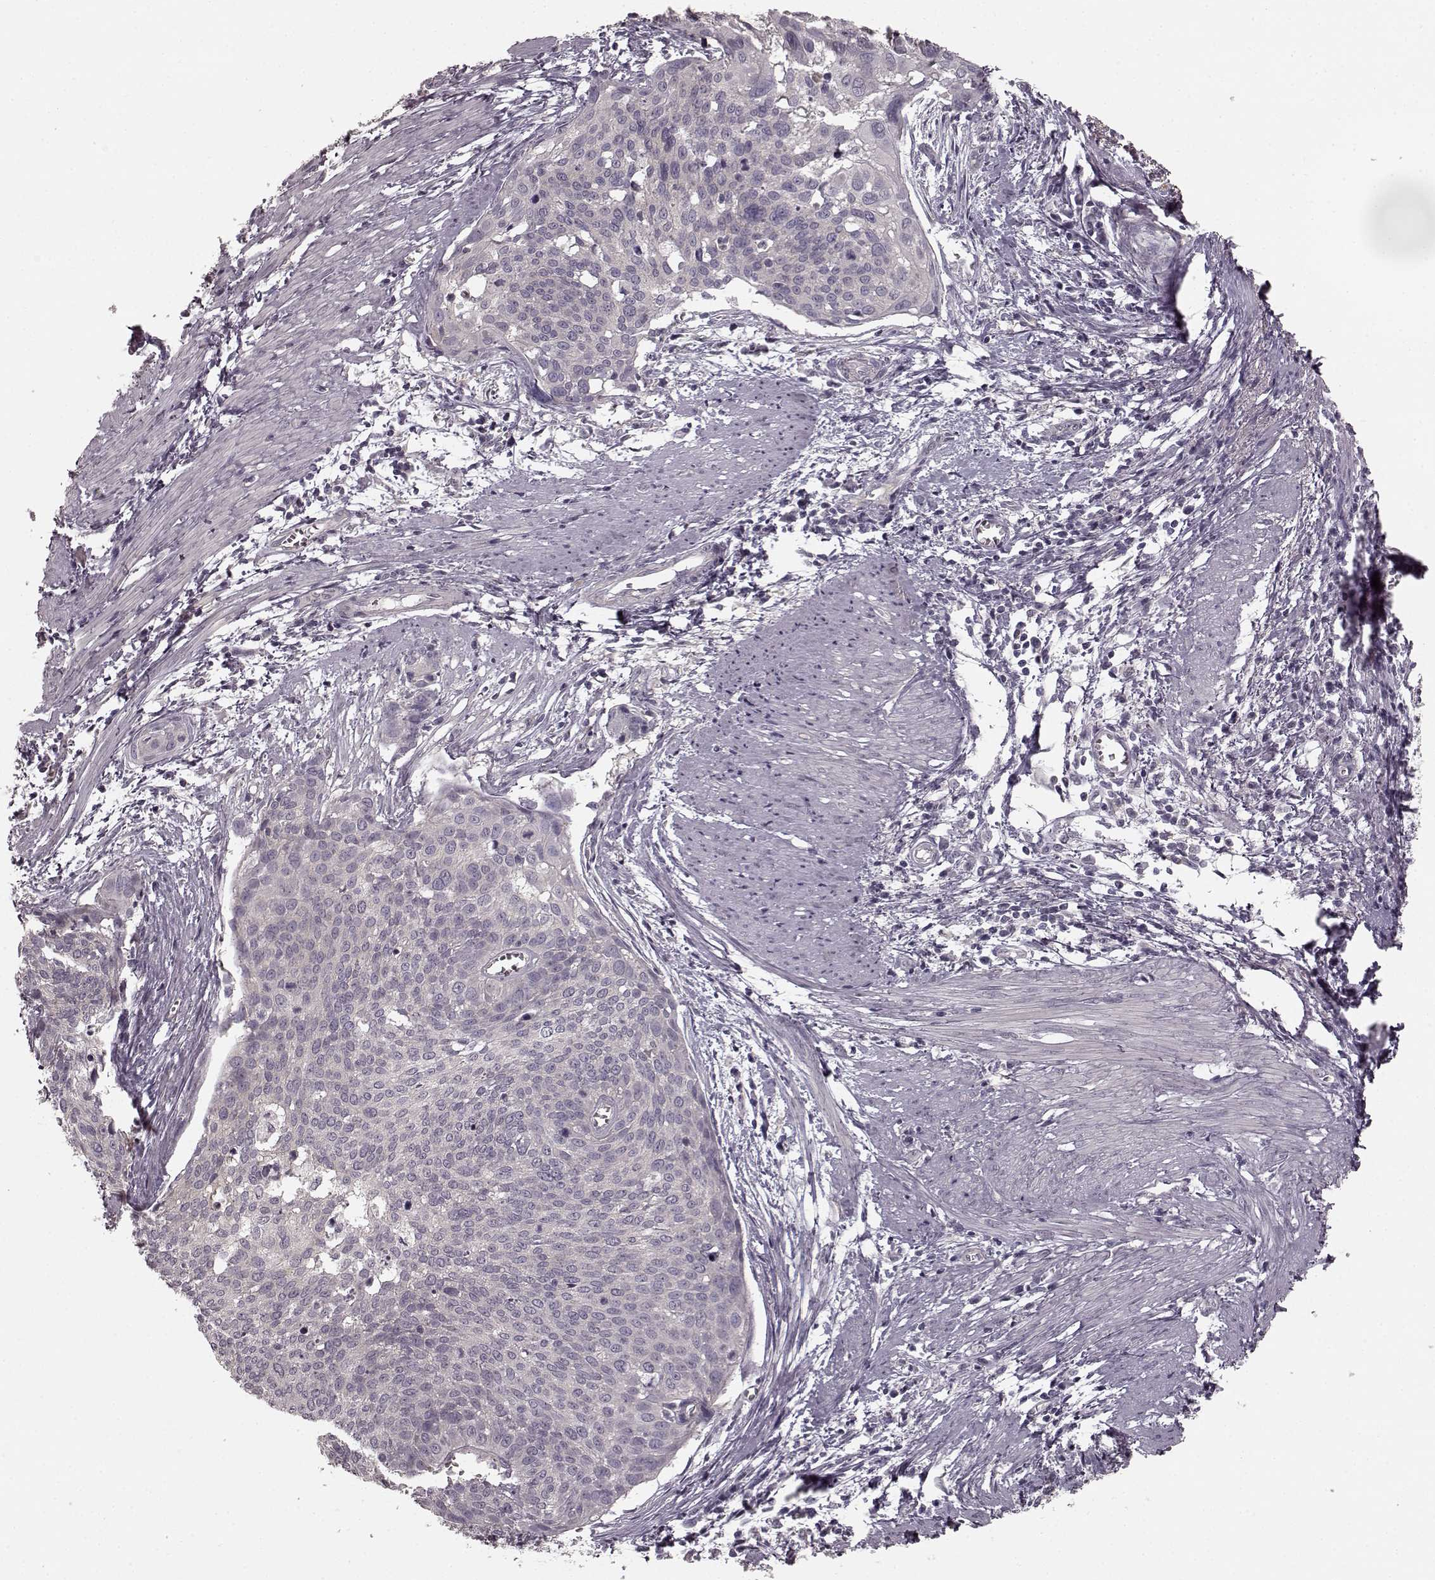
{"staining": {"intensity": "negative", "quantity": "none", "location": "none"}, "tissue": "cervical cancer", "cell_type": "Tumor cells", "image_type": "cancer", "snomed": [{"axis": "morphology", "description": "Squamous cell carcinoma, NOS"}, {"axis": "topography", "description": "Cervix"}], "caption": "IHC of human cervical cancer (squamous cell carcinoma) demonstrates no expression in tumor cells. (Stains: DAB (3,3'-diaminobenzidine) IHC with hematoxylin counter stain, Microscopy: brightfield microscopy at high magnification).", "gene": "PRKCE", "patient": {"sex": "female", "age": 39}}